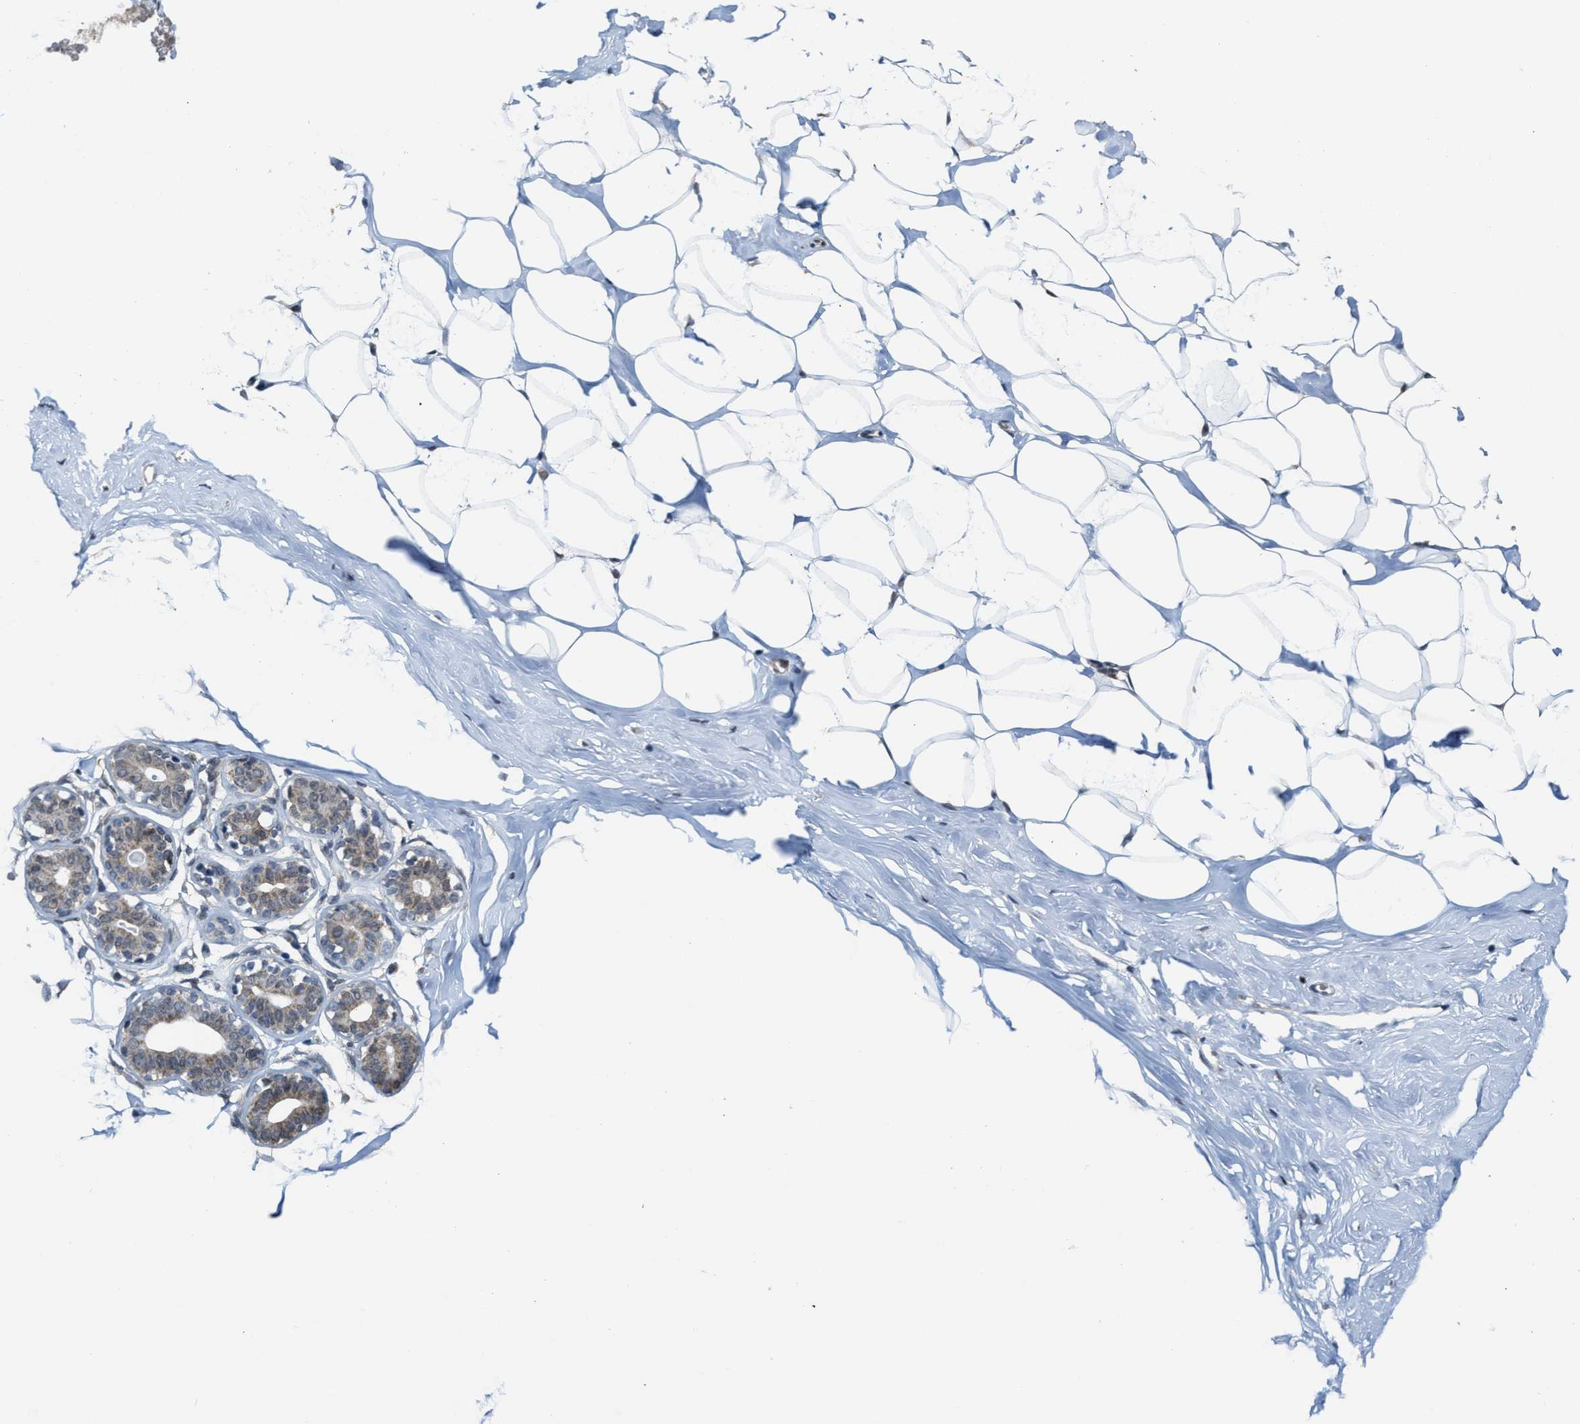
{"staining": {"intensity": "weak", "quantity": "25%-75%", "location": "cytoplasmic/membranous"}, "tissue": "adipose tissue", "cell_type": "Adipocytes", "image_type": "normal", "snomed": [{"axis": "morphology", "description": "Normal tissue, NOS"}, {"axis": "morphology", "description": "Fibrosis, NOS"}, {"axis": "topography", "description": "Breast"}, {"axis": "topography", "description": "Adipose tissue"}], "caption": "Weak cytoplasmic/membranous protein positivity is present in approximately 25%-75% of adipocytes in adipose tissue. (DAB IHC with brightfield microscopy, high magnification).", "gene": "KIF24", "patient": {"sex": "female", "age": 39}}